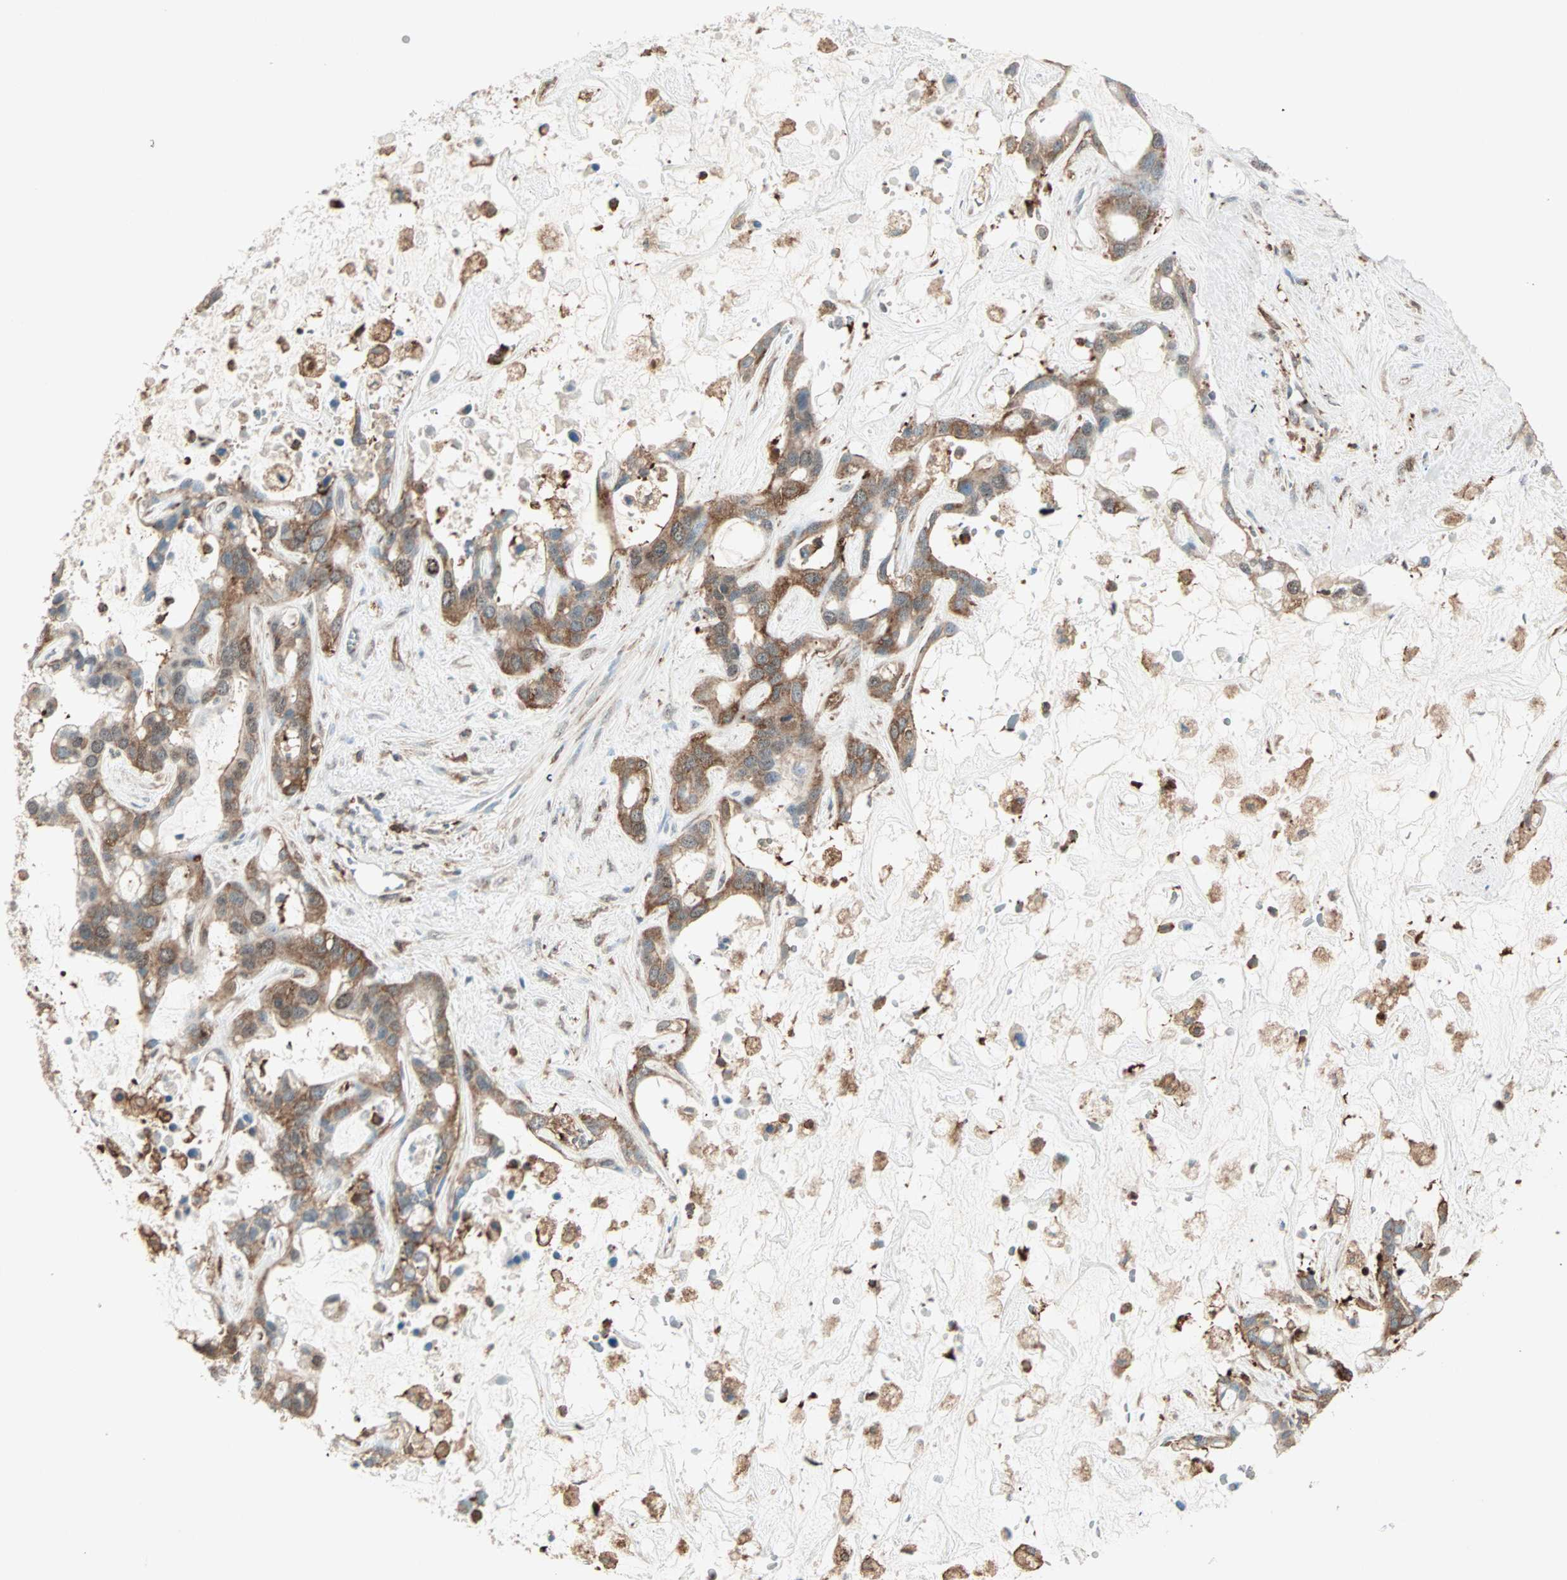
{"staining": {"intensity": "moderate", "quantity": ">75%", "location": "cytoplasmic/membranous"}, "tissue": "liver cancer", "cell_type": "Tumor cells", "image_type": "cancer", "snomed": [{"axis": "morphology", "description": "Cholangiocarcinoma"}, {"axis": "topography", "description": "Liver"}], "caption": "An image of cholangiocarcinoma (liver) stained for a protein reveals moderate cytoplasmic/membranous brown staining in tumor cells.", "gene": "MMP3", "patient": {"sex": "female", "age": 65}}